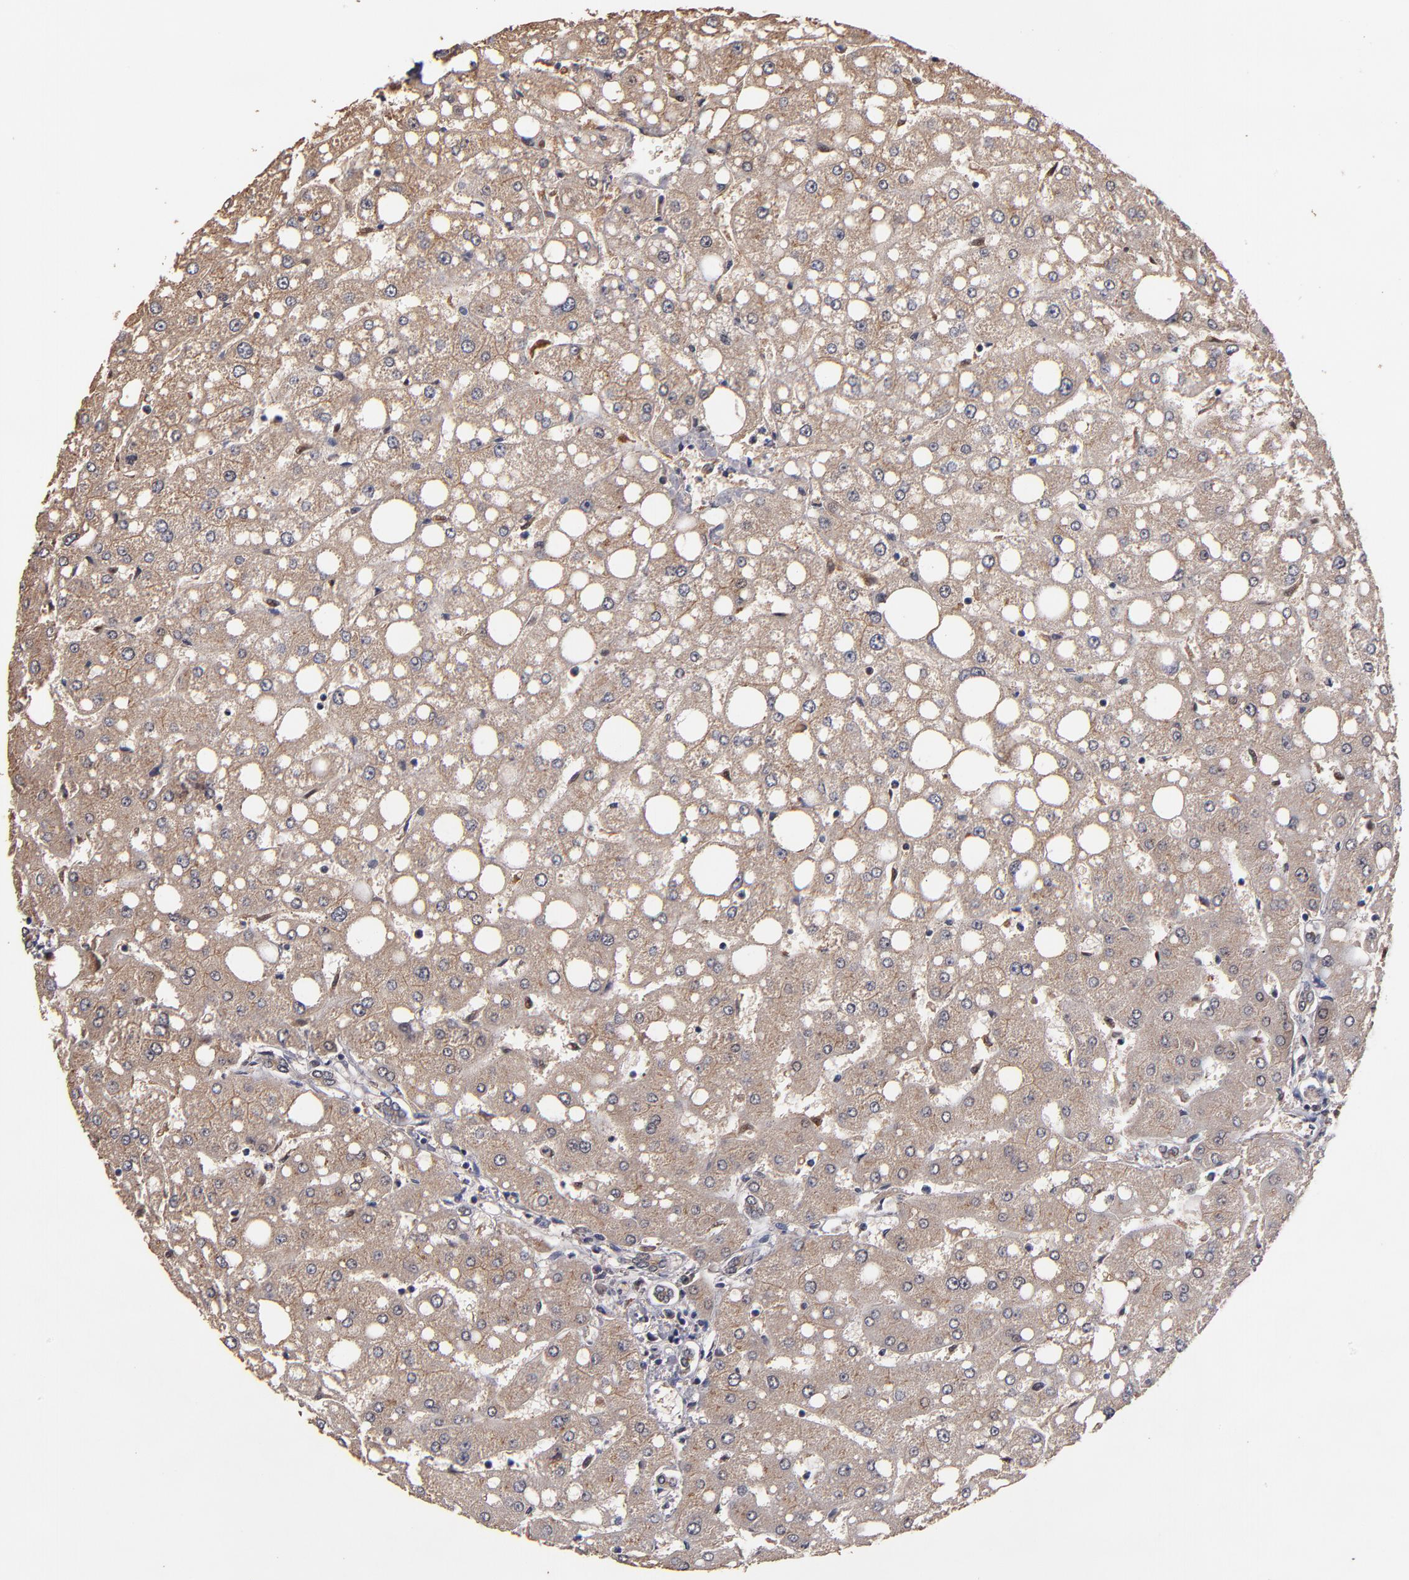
{"staining": {"intensity": "weak", "quantity": ">75%", "location": "cytoplasmic/membranous"}, "tissue": "liver", "cell_type": "Cholangiocytes", "image_type": "normal", "snomed": [{"axis": "morphology", "description": "Normal tissue, NOS"}, {"axis": "topography", "description": "Liver"}], "caption": "A high-resolution photomicrograph shows IHC staining of normal liver, which shows weak cytoplasmic/membranous staining in about >75% of cholangiocytes. The protein of interest is shown in brown color, while the nuclei are stained blue.", "gene": "EAPP", "patient": {"sex": "male", "age": 49}}